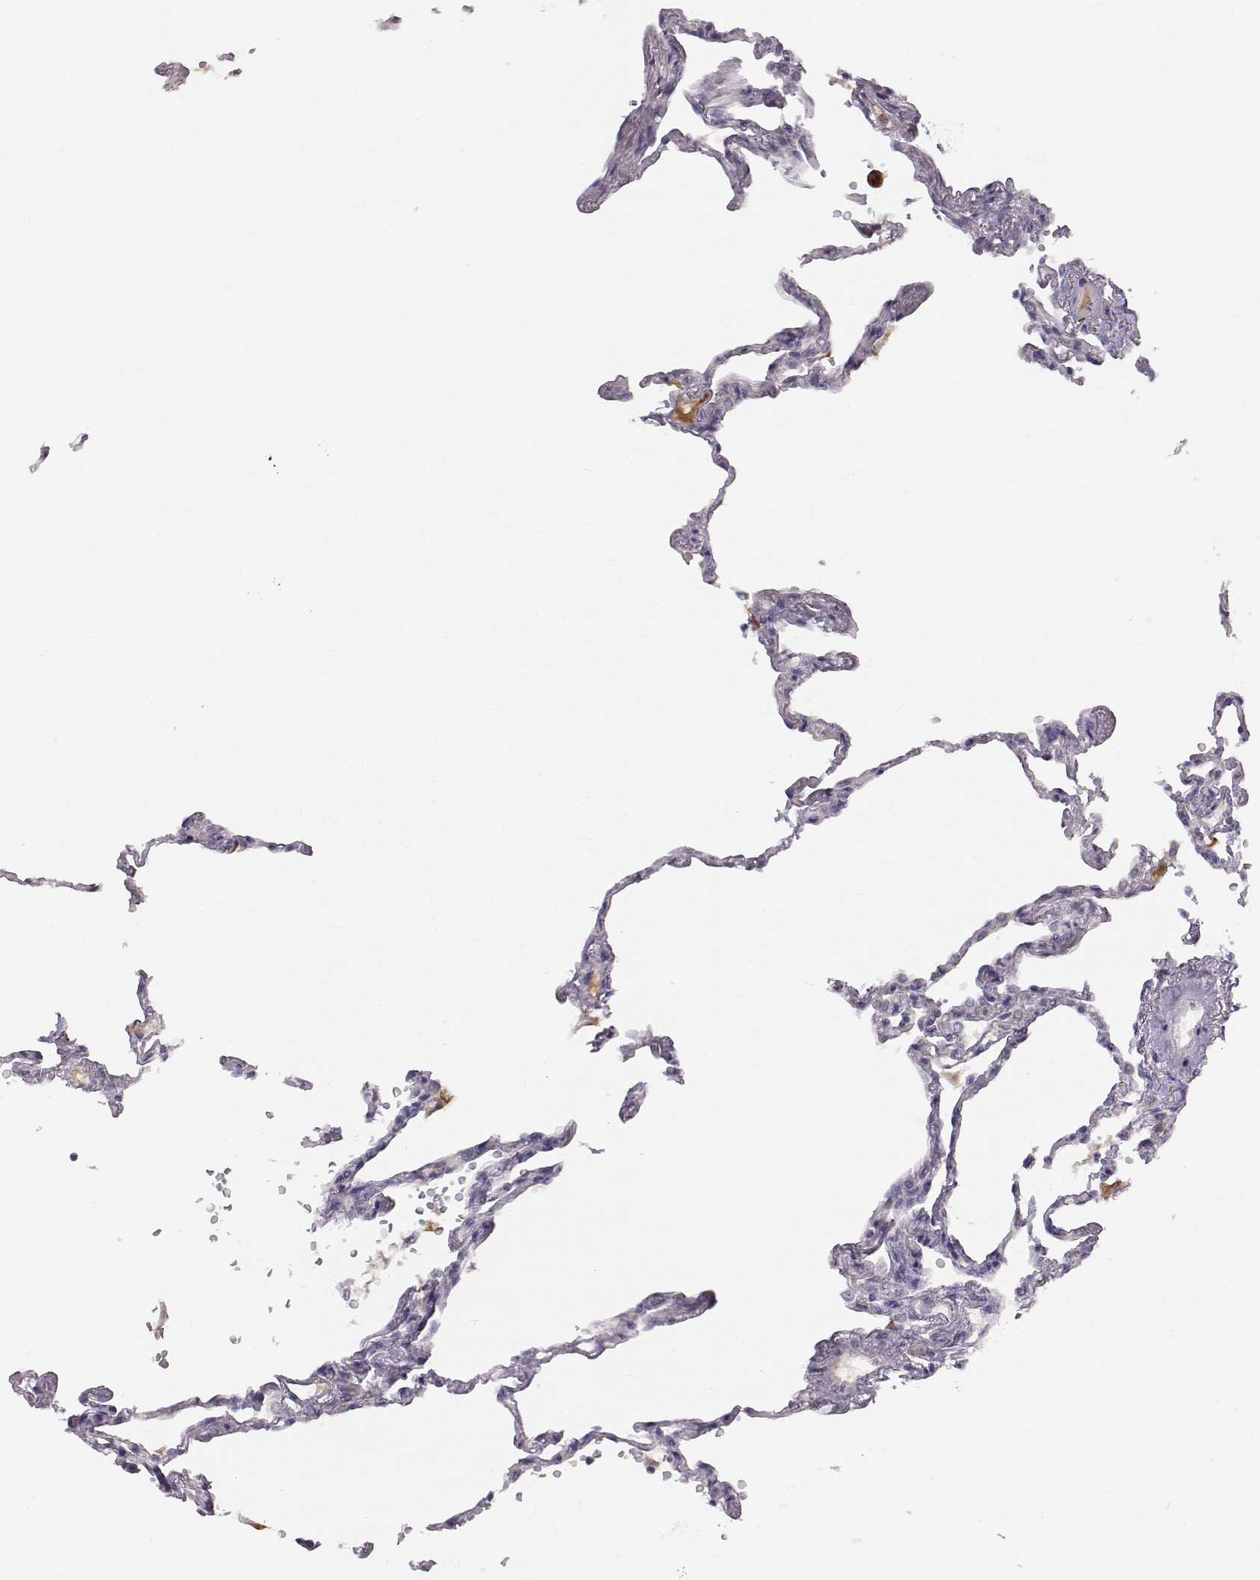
{"staining": {"intensity": "negative", "quantity": "none", "location": "none"}, "tissue": "lung", "cell_type": "Alveolar cells", "image_type": "normal", "snomed": [{"axis": "morphology", "description": "Normal tissue, NOS"}, {"axis": "topography", "description": "Lung"}], "caption": "This is a image of immunohistochemistry (IHC) staining of normal lung, which shows no positivity in alveolar cells.", "gene": "ACSL6", "patient": {"sex": "male", "age": 78}}